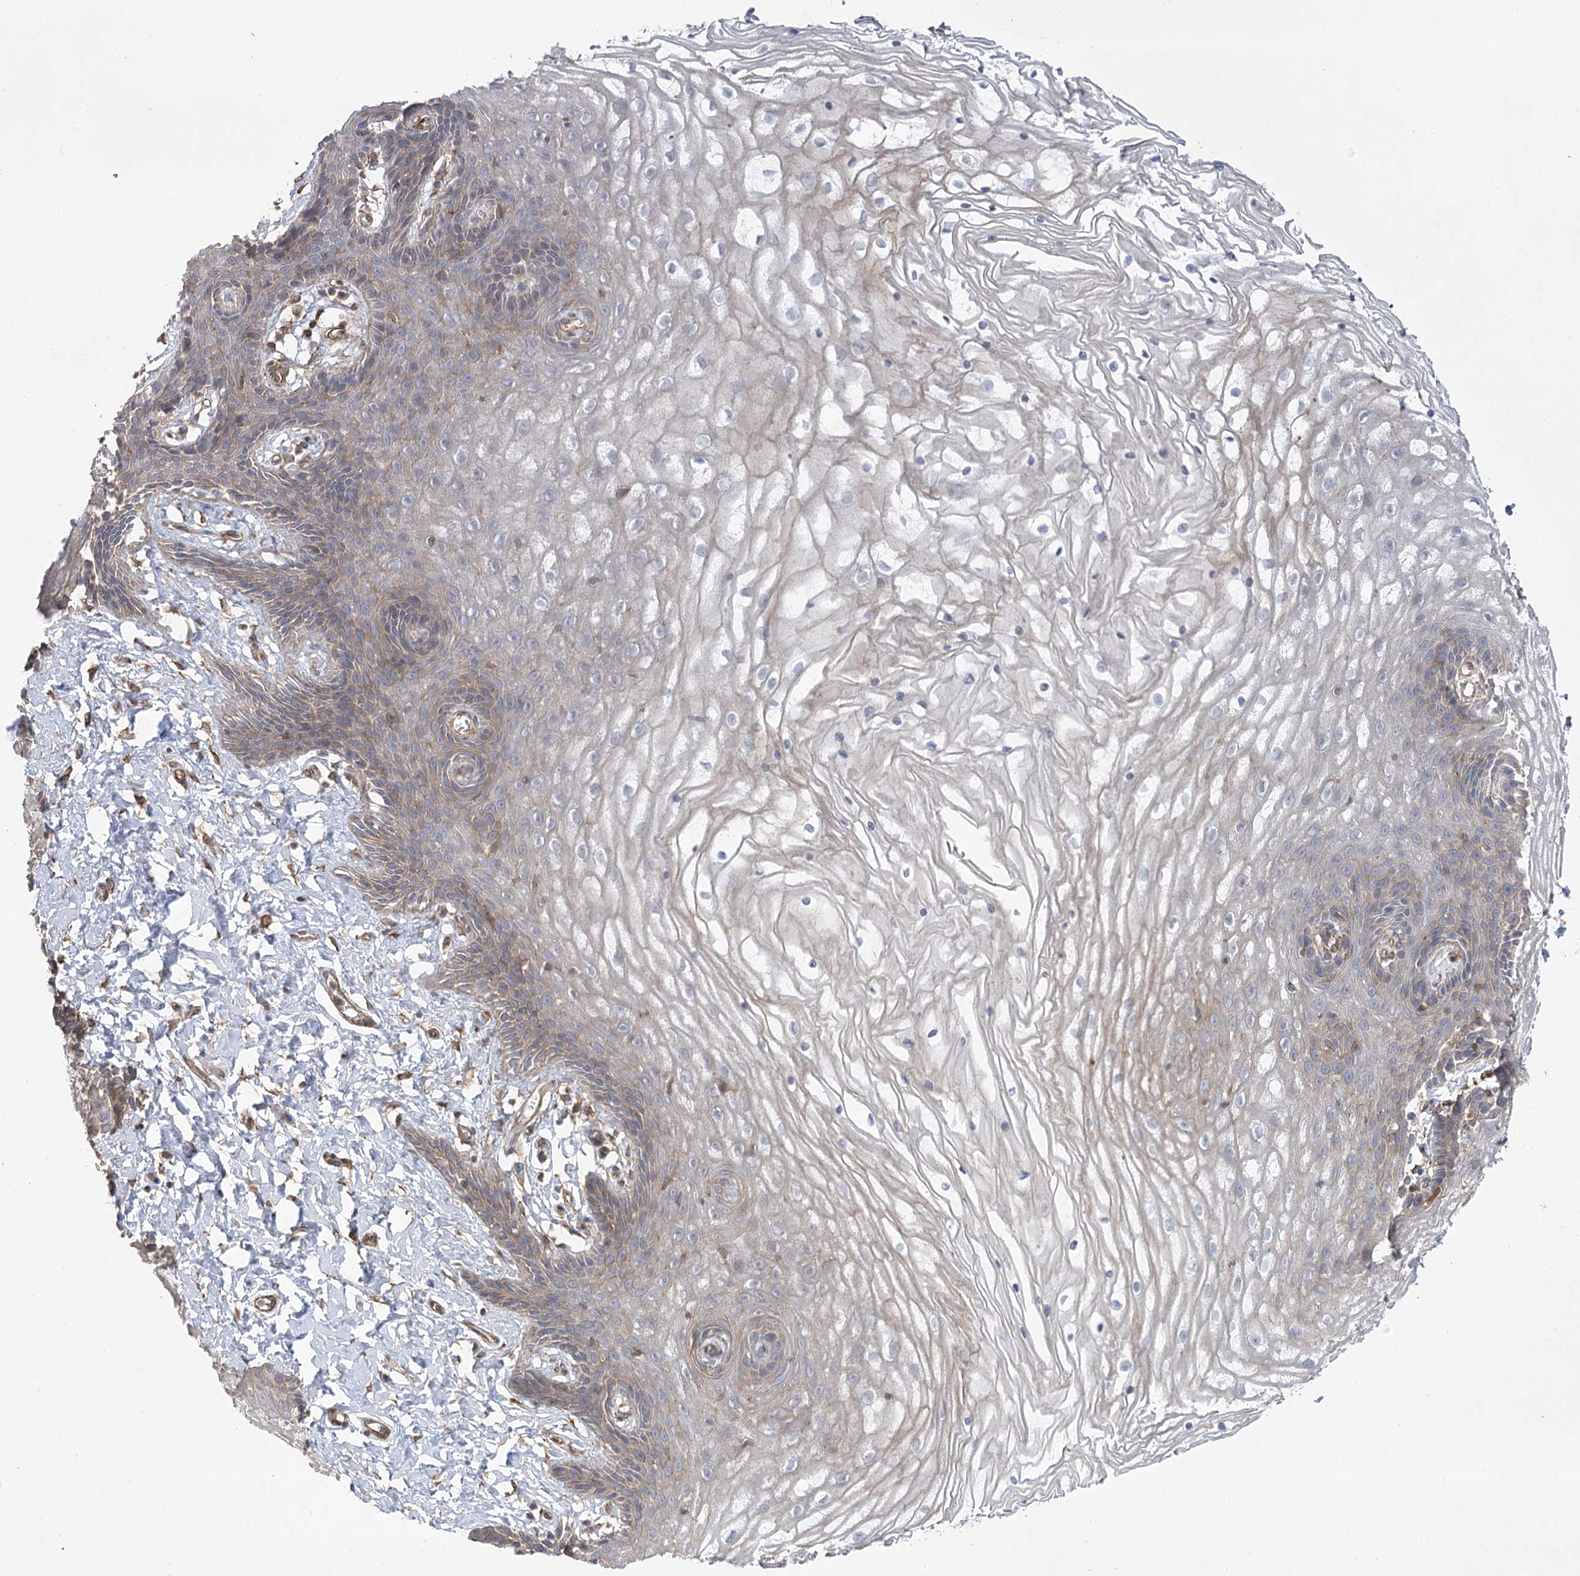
{"staining": {"intensity": "weak", "quantity": "25%-75%", "location": "cytoplasmic/membranous"}, "tissue": "vagina", "cell_type": "Squamous epithelial cells", "image_type": "normal", "snomed": [{"axis": "morphology", "description": "Normal tissue, NOS"}, {"axis": "topography", "description": "Vagina"}, {"axis": "topography", "description": "Cervix"}], "caption": "This photomicrograph exhibits benign vagina stained with IHC to label a protein in brown. The cytoplasmic/membranous of squamous epithelial cells show weak positivity for the protein. Nuclei are counter-stained blue.", "gene": "SH3BP5L", "patient": {"sex": "female", "age": 40}}